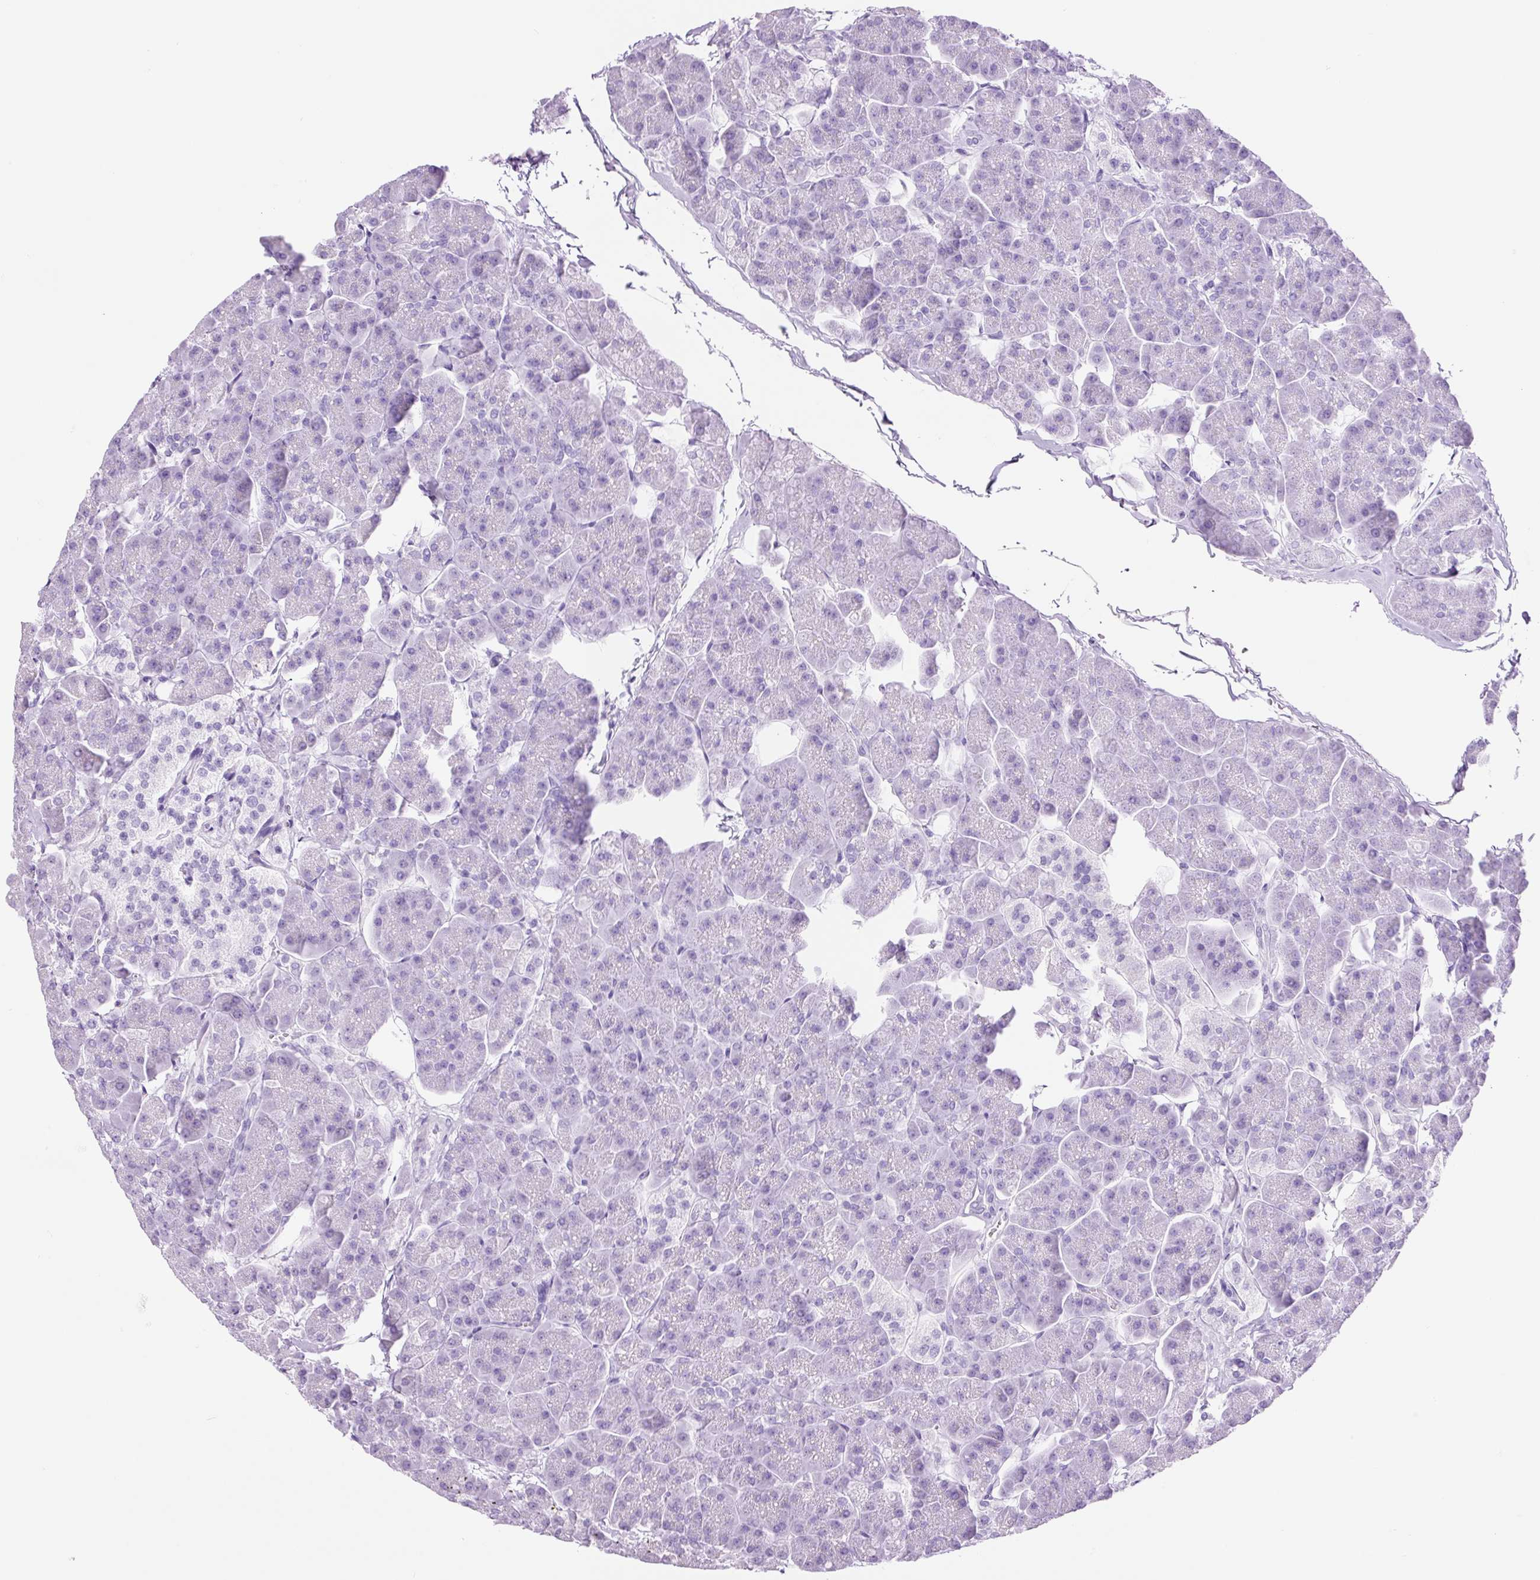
{"staining": {"intensity": "negative", "quantity": "none", "location": "none"}, "tissue": "pancreas", "cell_type": "Exocrine glandular cells", "image_type": "normal", "snomed": [{"axis": "morphology", "description": "Normal tissue, NOS"}, {"axis": "topography", "description": "Pancreas"}, {"axis": "topography", "description": "Peripheral nerve tissue"}], "caption": "DAB immunohistochemical staining of benign pancreas demonstrates no significant expression in exocrine glandular cells.", "gene": "ADSS1", "patient": {"sex": "male", "age": 54}}